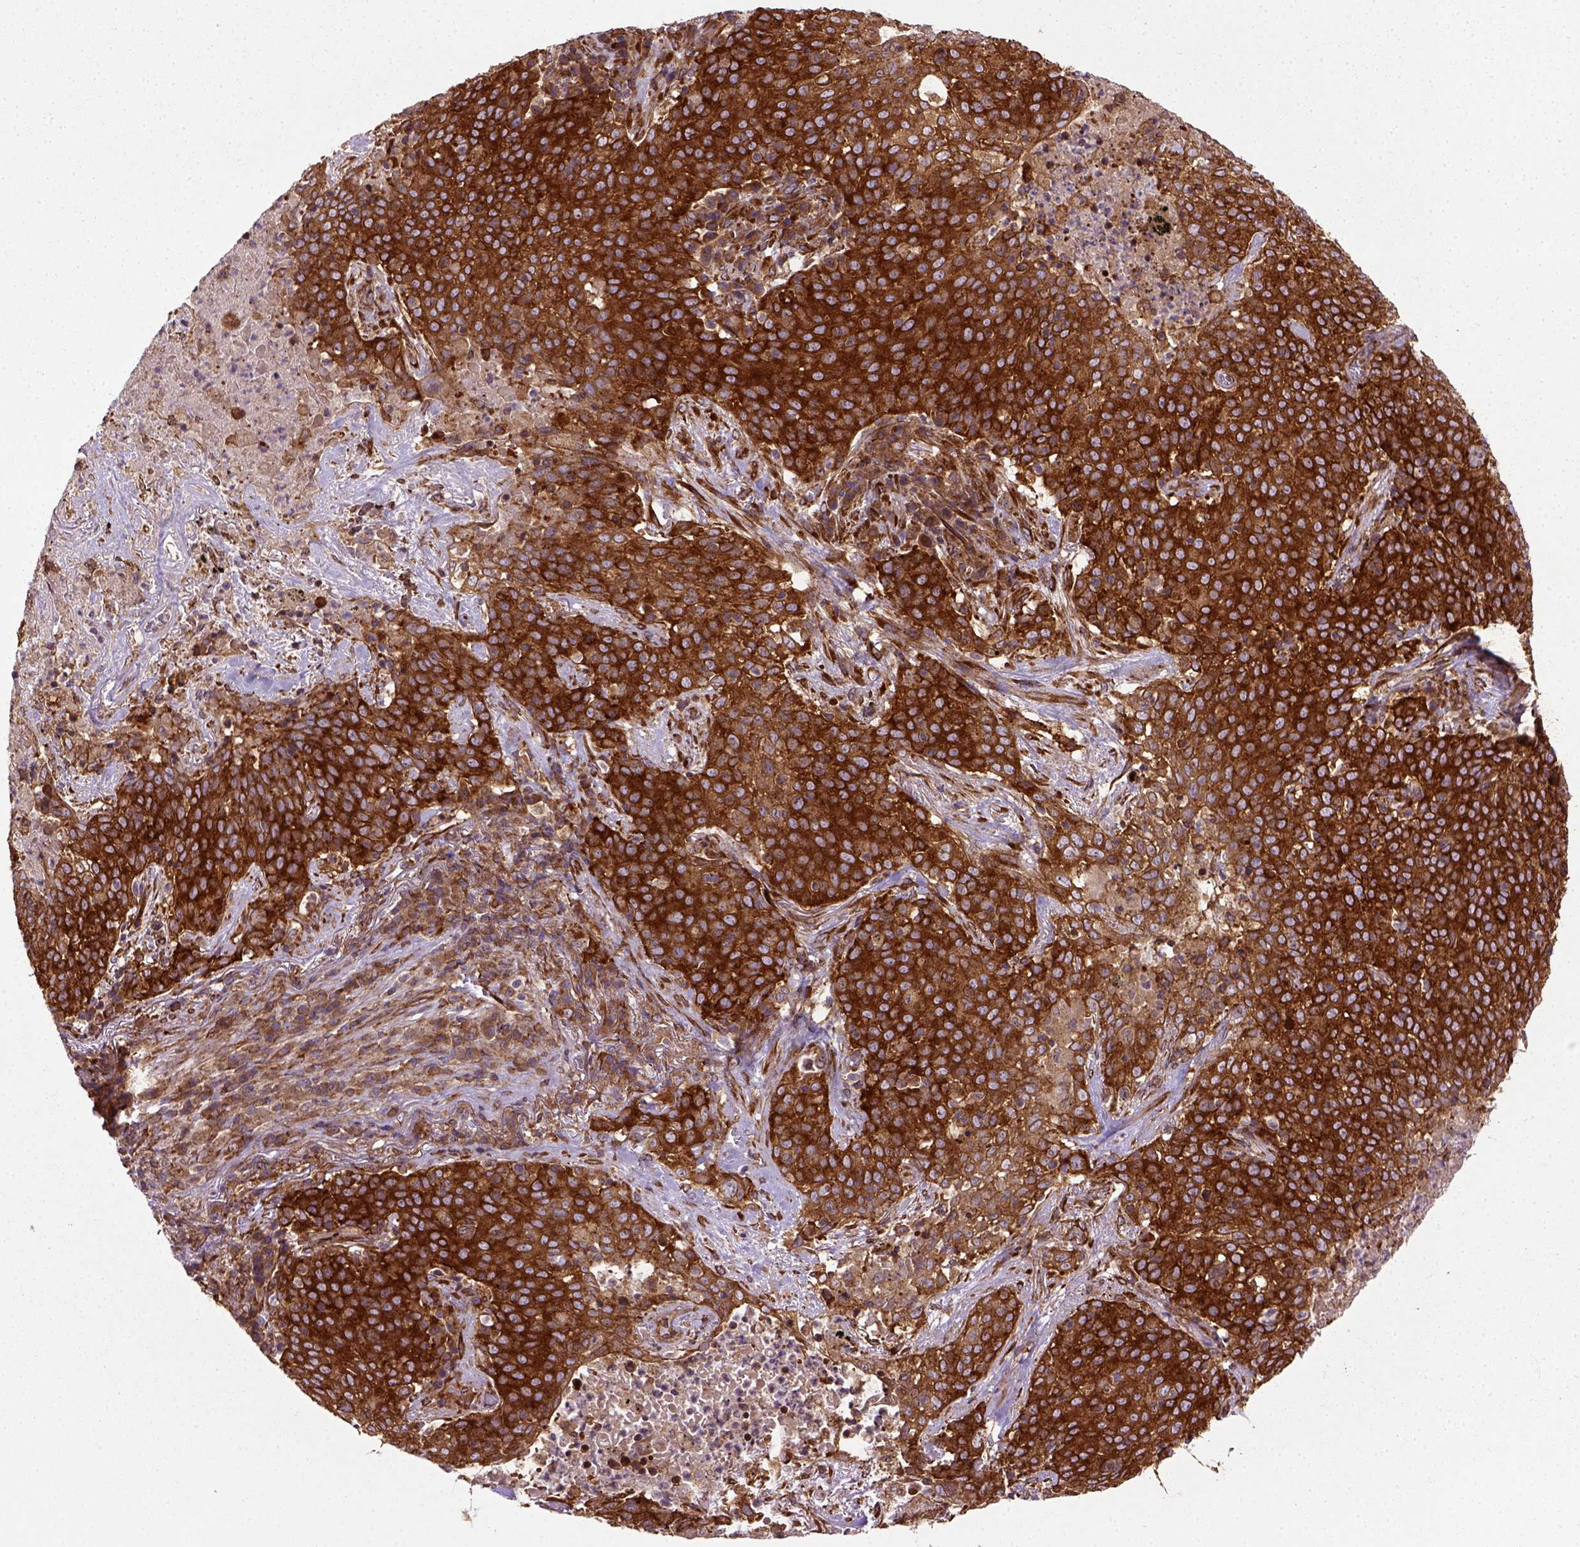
{"staining": {"intensity": "strong", "quantity": ">75%", "location": "cytoplasmic/membranous"}, "tissue": "lung cancer", "cell_type": "Tumor cells", "image_type": "cancer", "snomed": [{"axis": "morphology", "description": "Squamous cell carcinoma, NOS"}, {"axis": "topography", "description": "Lung"}], "caption": "IHC of human lung cancer (squamous cell carcinoma) exhibits high levels of strong cytoplasmic/membranous expression in approximately >75% of tumor cells.", "gene": "CAPRIN1", "patient": {"sex": "male", "age": 82}}